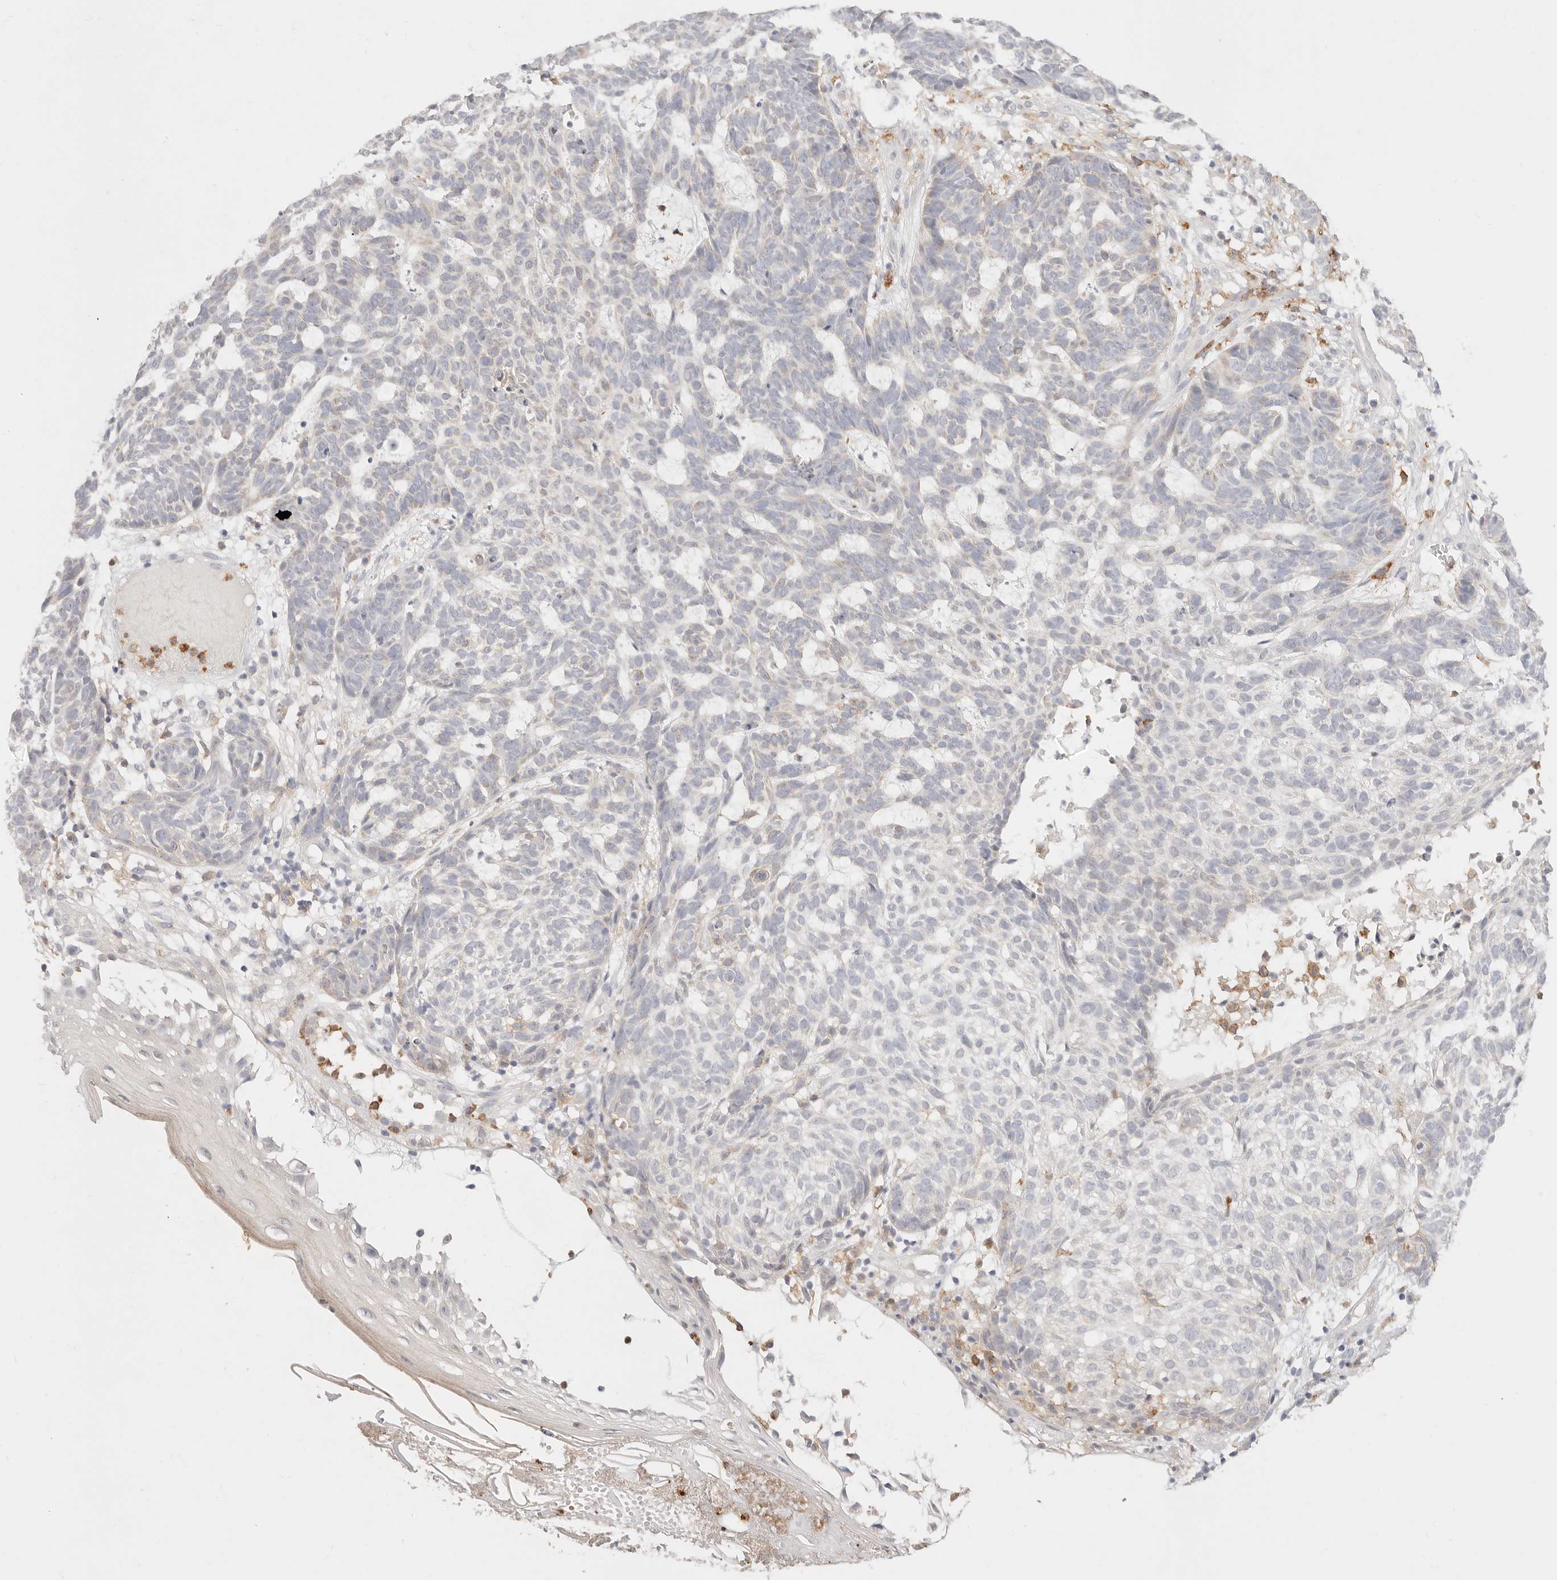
{"staining": {"intensity": "weak", "quantity": "25%-75%", "location": "cytoplasmic/membranous"}, "tissue": "skin cancer", "cell_type": "Tumor cells", "image_type": "cancer", "snomed": [{"axis": "morphology", "description": "Basal cell carcinoma"}, {"axis": "topography", "description": "Skin"}], "caption": "Tumor cells reveal weak cytoplasmic/membranous staining in about 25%-75% of cells in skin basal cell carcinoma.", "gene": "GPR84", "patient": {"sex": "male", "age": 85}}